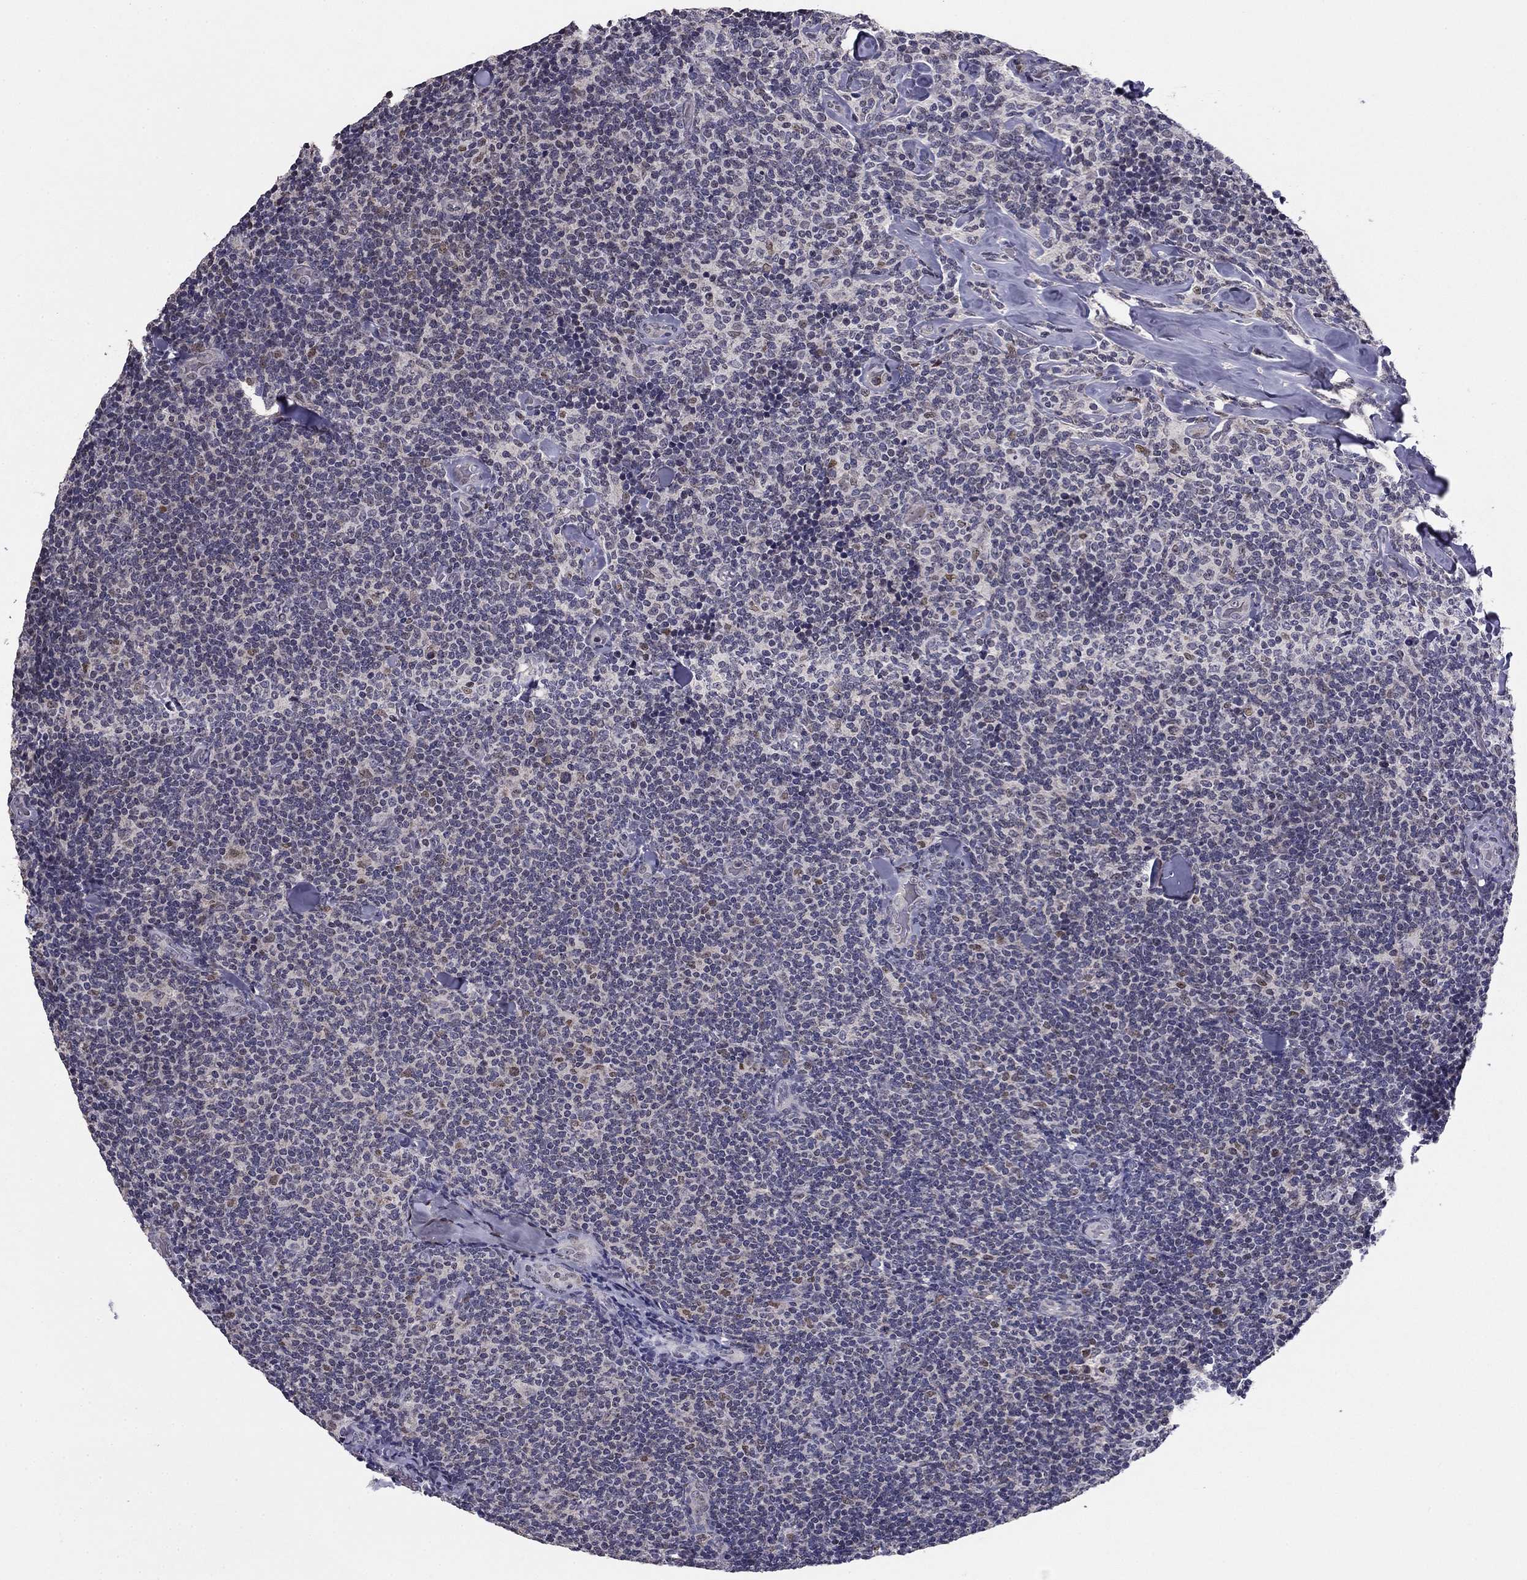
{"staining": {"intensity": "negative", "quantity": "none", "location": "none"}, "tissue": "lymphoma", "cell_type": "Tumor cells", "image_type": "cancer", "snomed": [{"axis": "morphology", "description": "Malignant lymphoma, non-Hodgkin's type, Low grade"}, {"axis": "topography", "description": "Lymph node"}], "caption": "The micrograph demonstrates no staining of tumor cells in lymphoma.", "gene": "HCN1", "patient": {"sex": "female", "age": 56}}